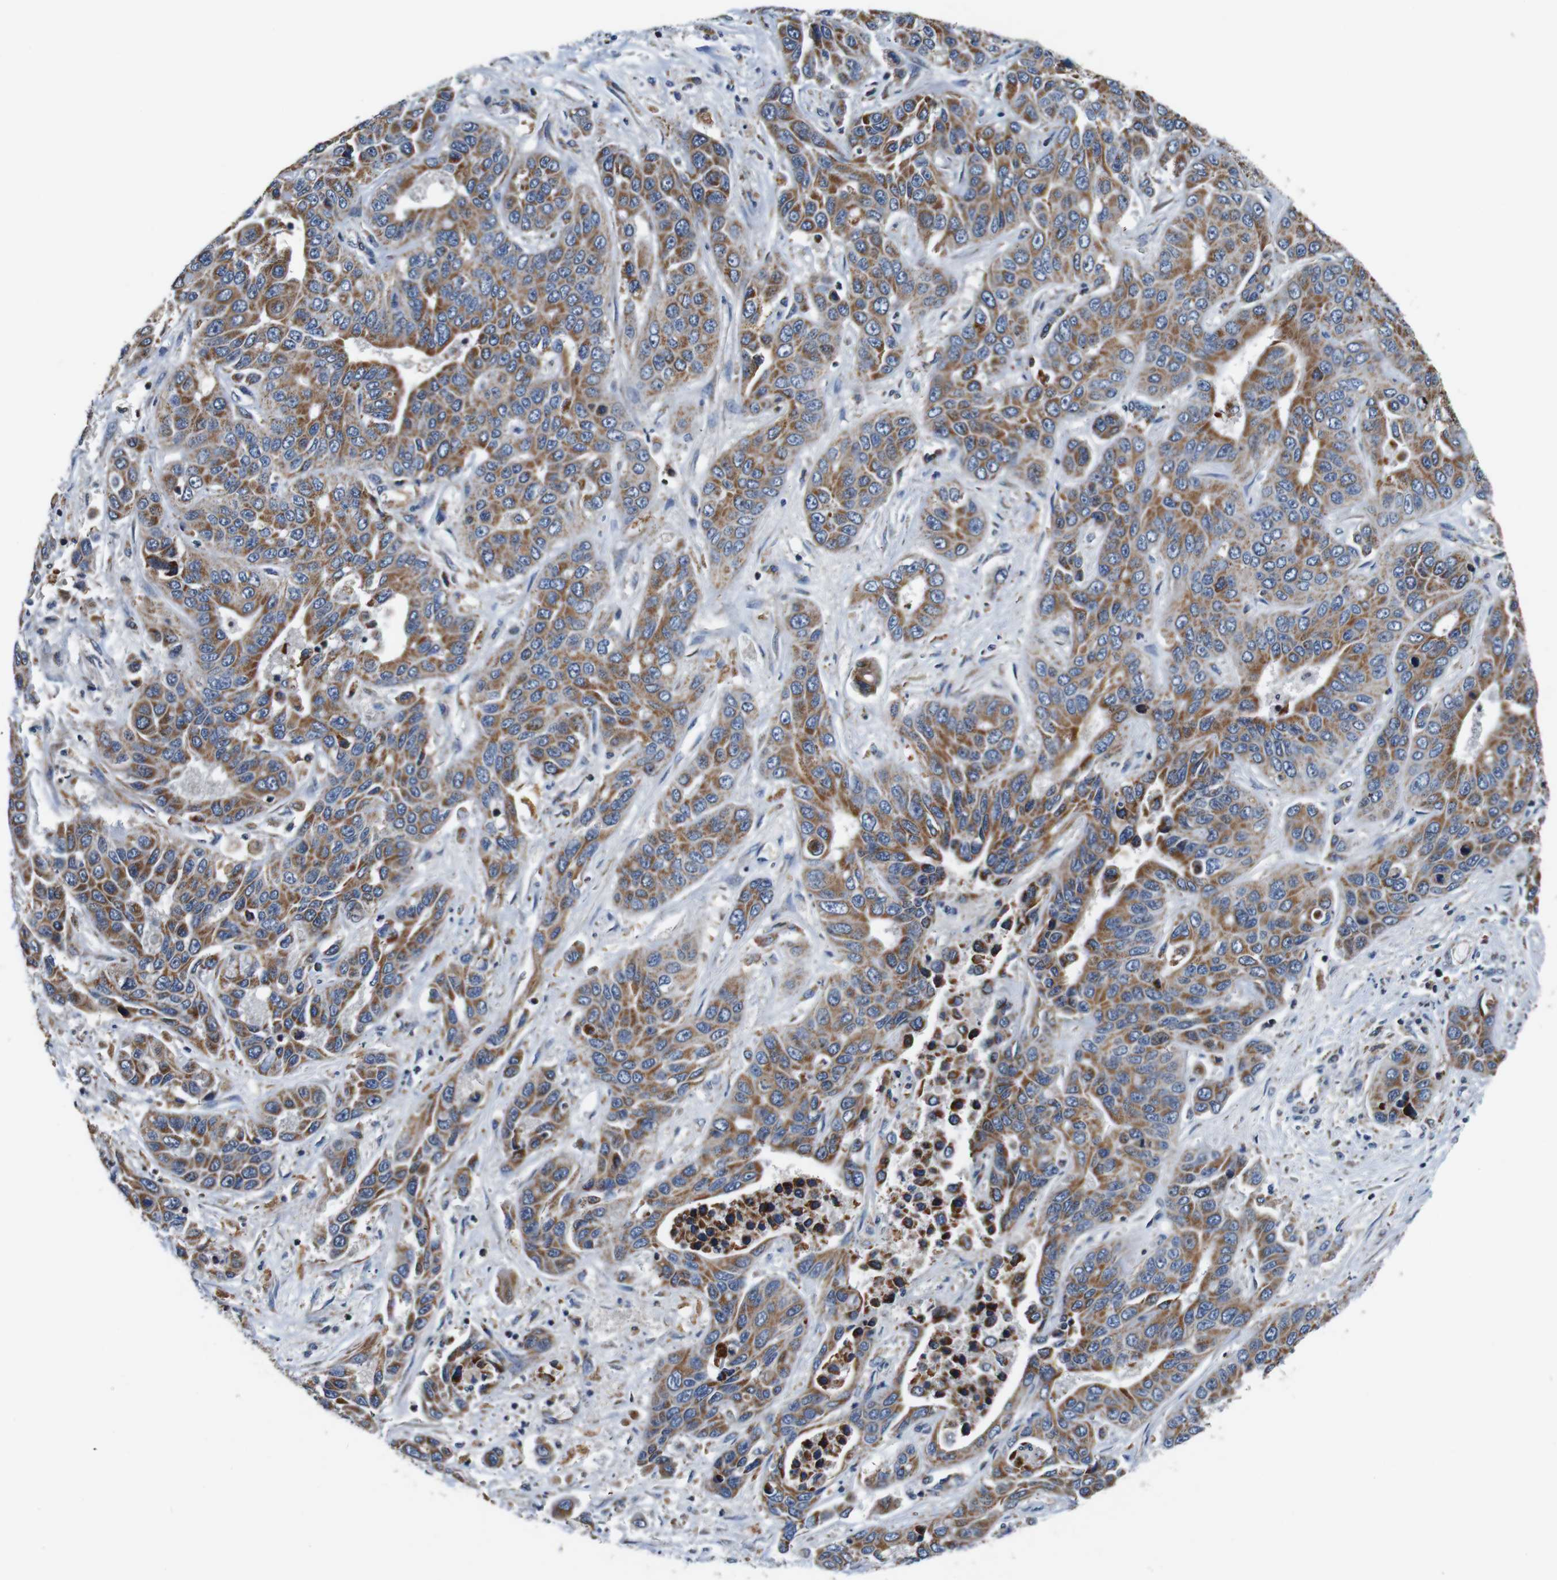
{"staining": {"intensity": "moderate", "quantity": ">75%", "location": "cytoplasmic/membranous"}, "tissue": "liver cancer", "cell_type": "Tumor cells", "image_type": "cancer", "snomed": [{"axis": "morphology", "description": "Cholangiocarcinoma"}, {"axis": "topography", "description": "Liver"}], "caption": "This histopathology image demonstrates IHC staining of cholangiocarcinoma (liver), with medium moderate cytoplasmic/membranous expression in approximately >75% of tumor cells.", "gene": "LRP4", "patient": {"sex": "female", "age": 52}}